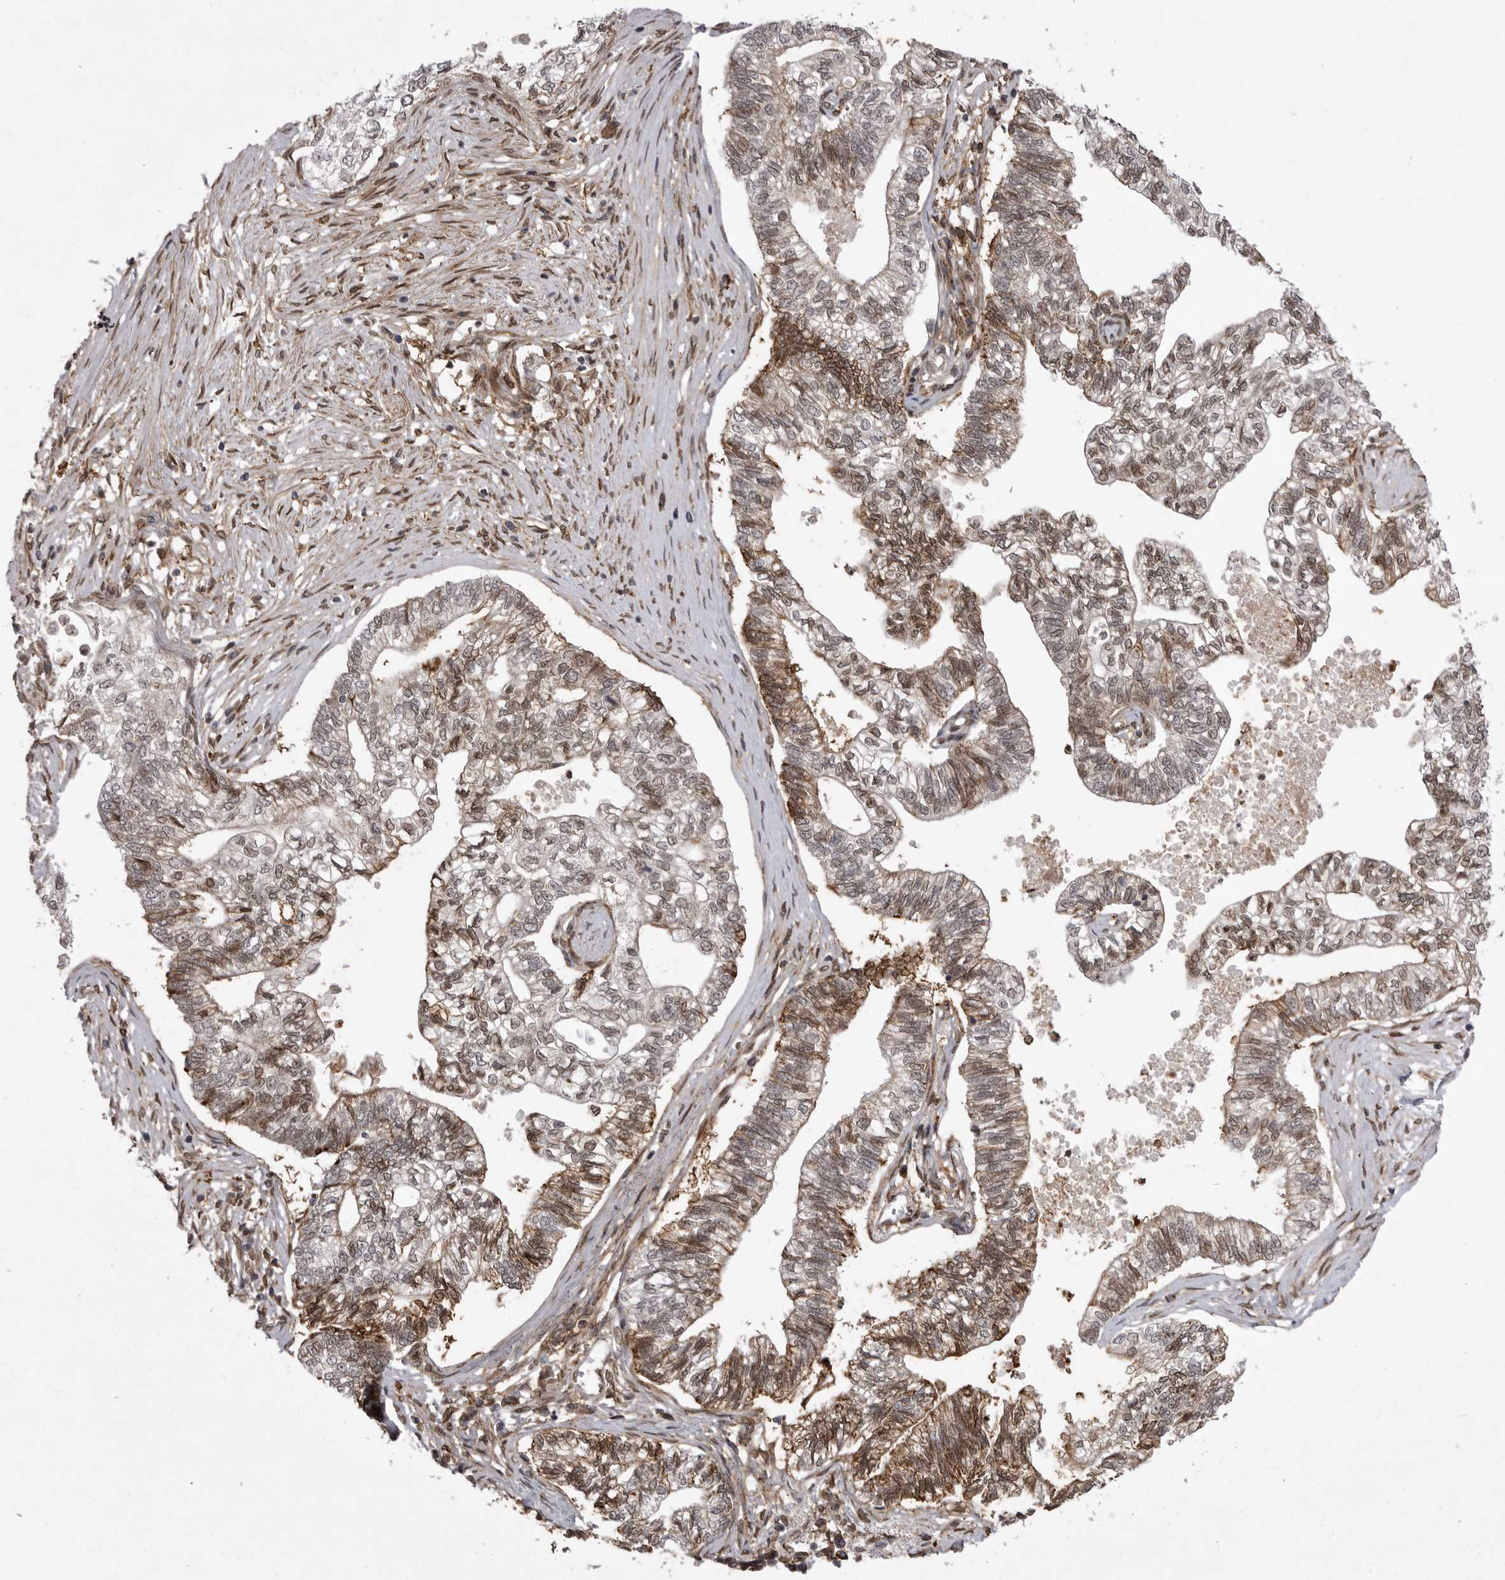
{"staining": {"intensity": "moderate", "quantity": ">75%", "location": "cytoplasmic/membranous,nuclear"}, "tissue": "pancreatic cancer", "cell_type": "Tumor cells", "image_type": "cancer", "snomed": [{"axis": "morphology", "description": "Adenocarcinoma, NOS"}, {"axis": "topography", "description": "Pancreas"}], "caption": "This image exhibits immunohistochemistry (IHC) staining of pancreatic adenocarcinoma, with medium moderate cytoplasmic/membranous and nuclear positivity in about >75% of tumor cells.", "gene": "ABL1", "patient": {"sex": "male", "age": 72}}